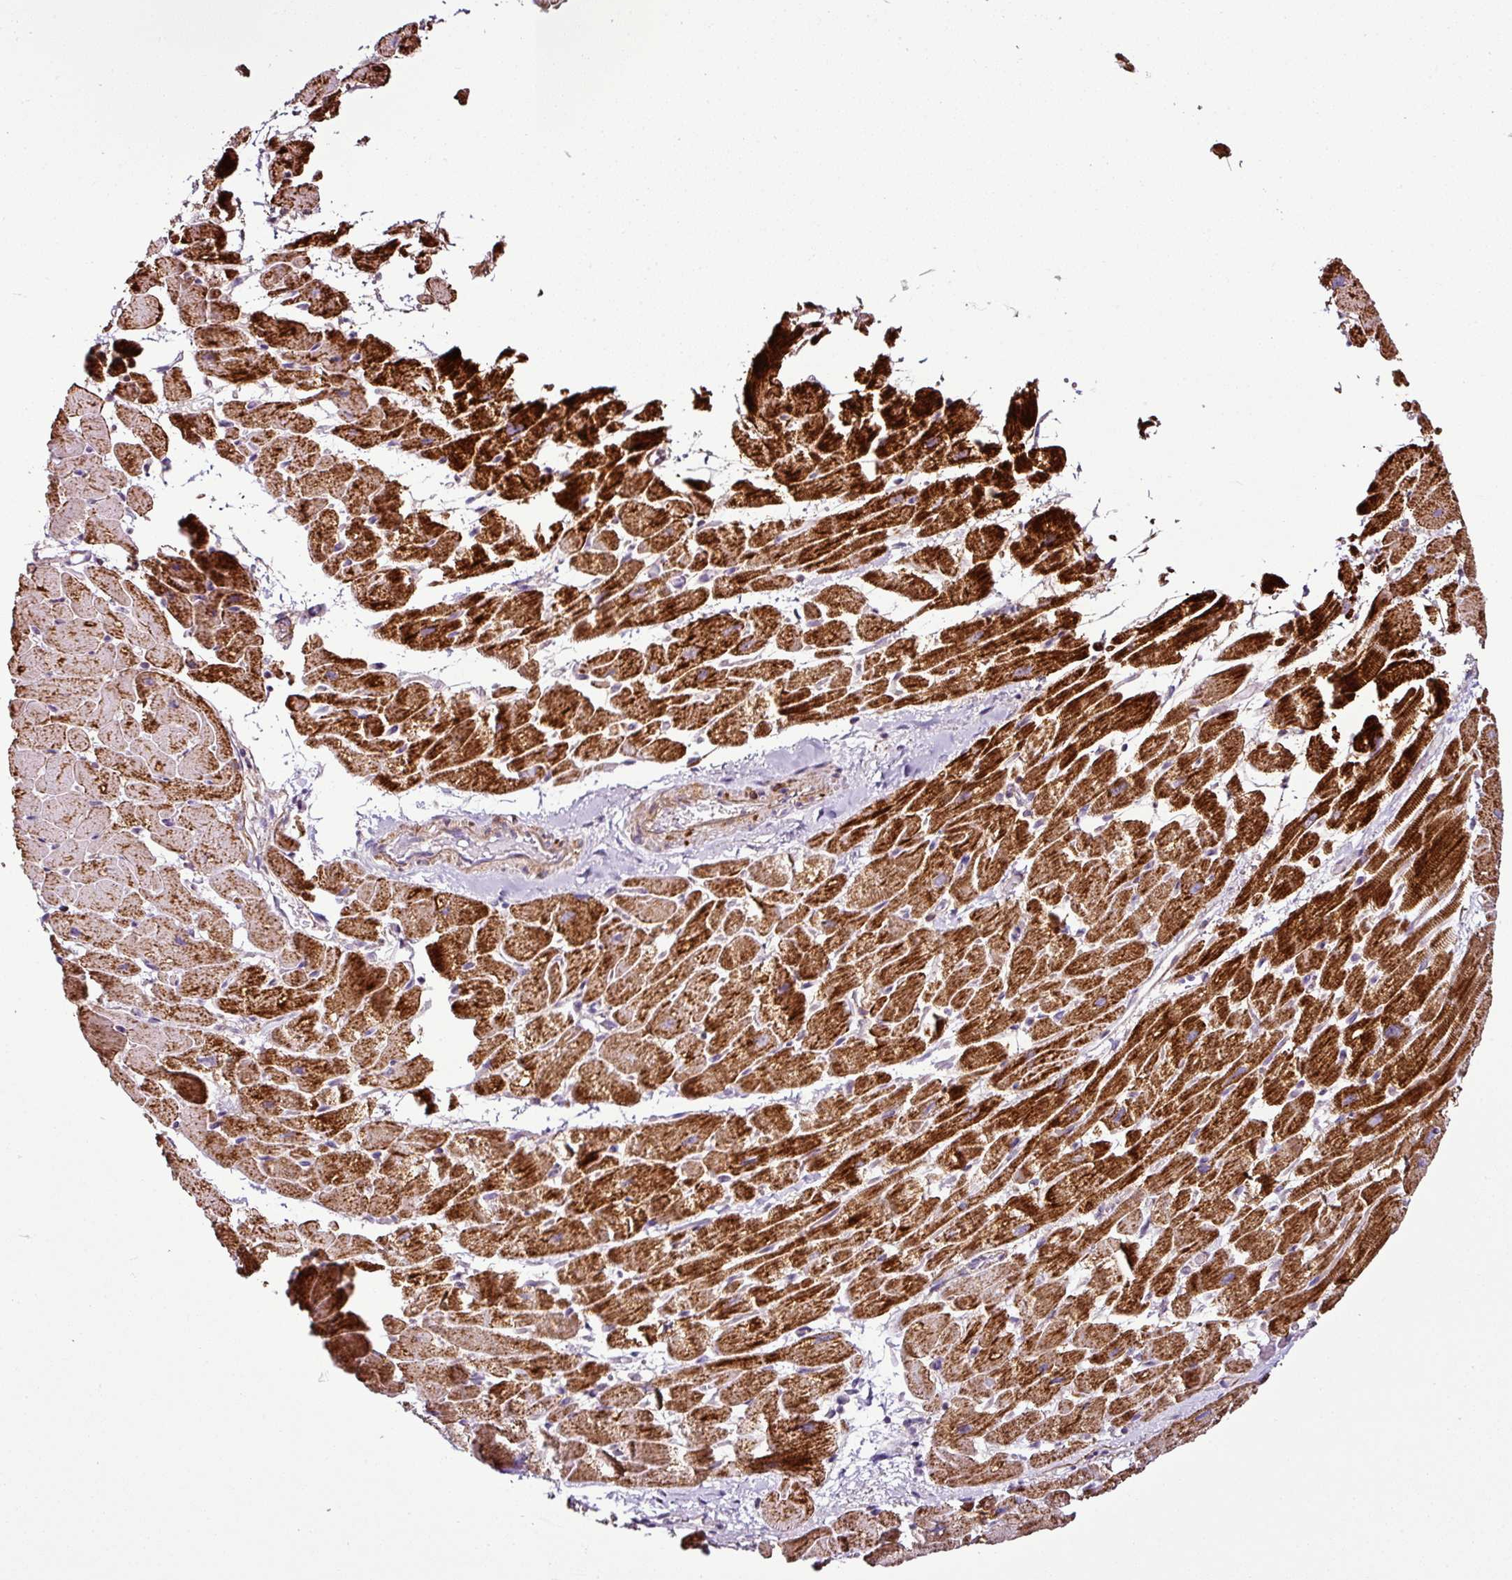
{"staining": {"intensity": "strong", "quantity": ">75%", "location": "cytoplasmic/membranous"}, "tissue": "heart muscle", "cell_type": "Cardiomyocytes", "image_type": "normal", "snomed": [{"axis": "morphology", "description": "Normal tissue, NOS"}, {"axis": "topography", "description": "Heart"}], "caption": "Protein staining reveals strong cytoplasmic/membranous staining in approximately >75% of cardiomyocytes in unremarkable heart muscle. (Stains: DAB (3,3'-diaminobenzidine) in brown, nuclei in blue, Microscopy: brightfield microscopy at high magnification).", "gene": "DPAGT1", "patient": {"sex": "male", "age": 37}}